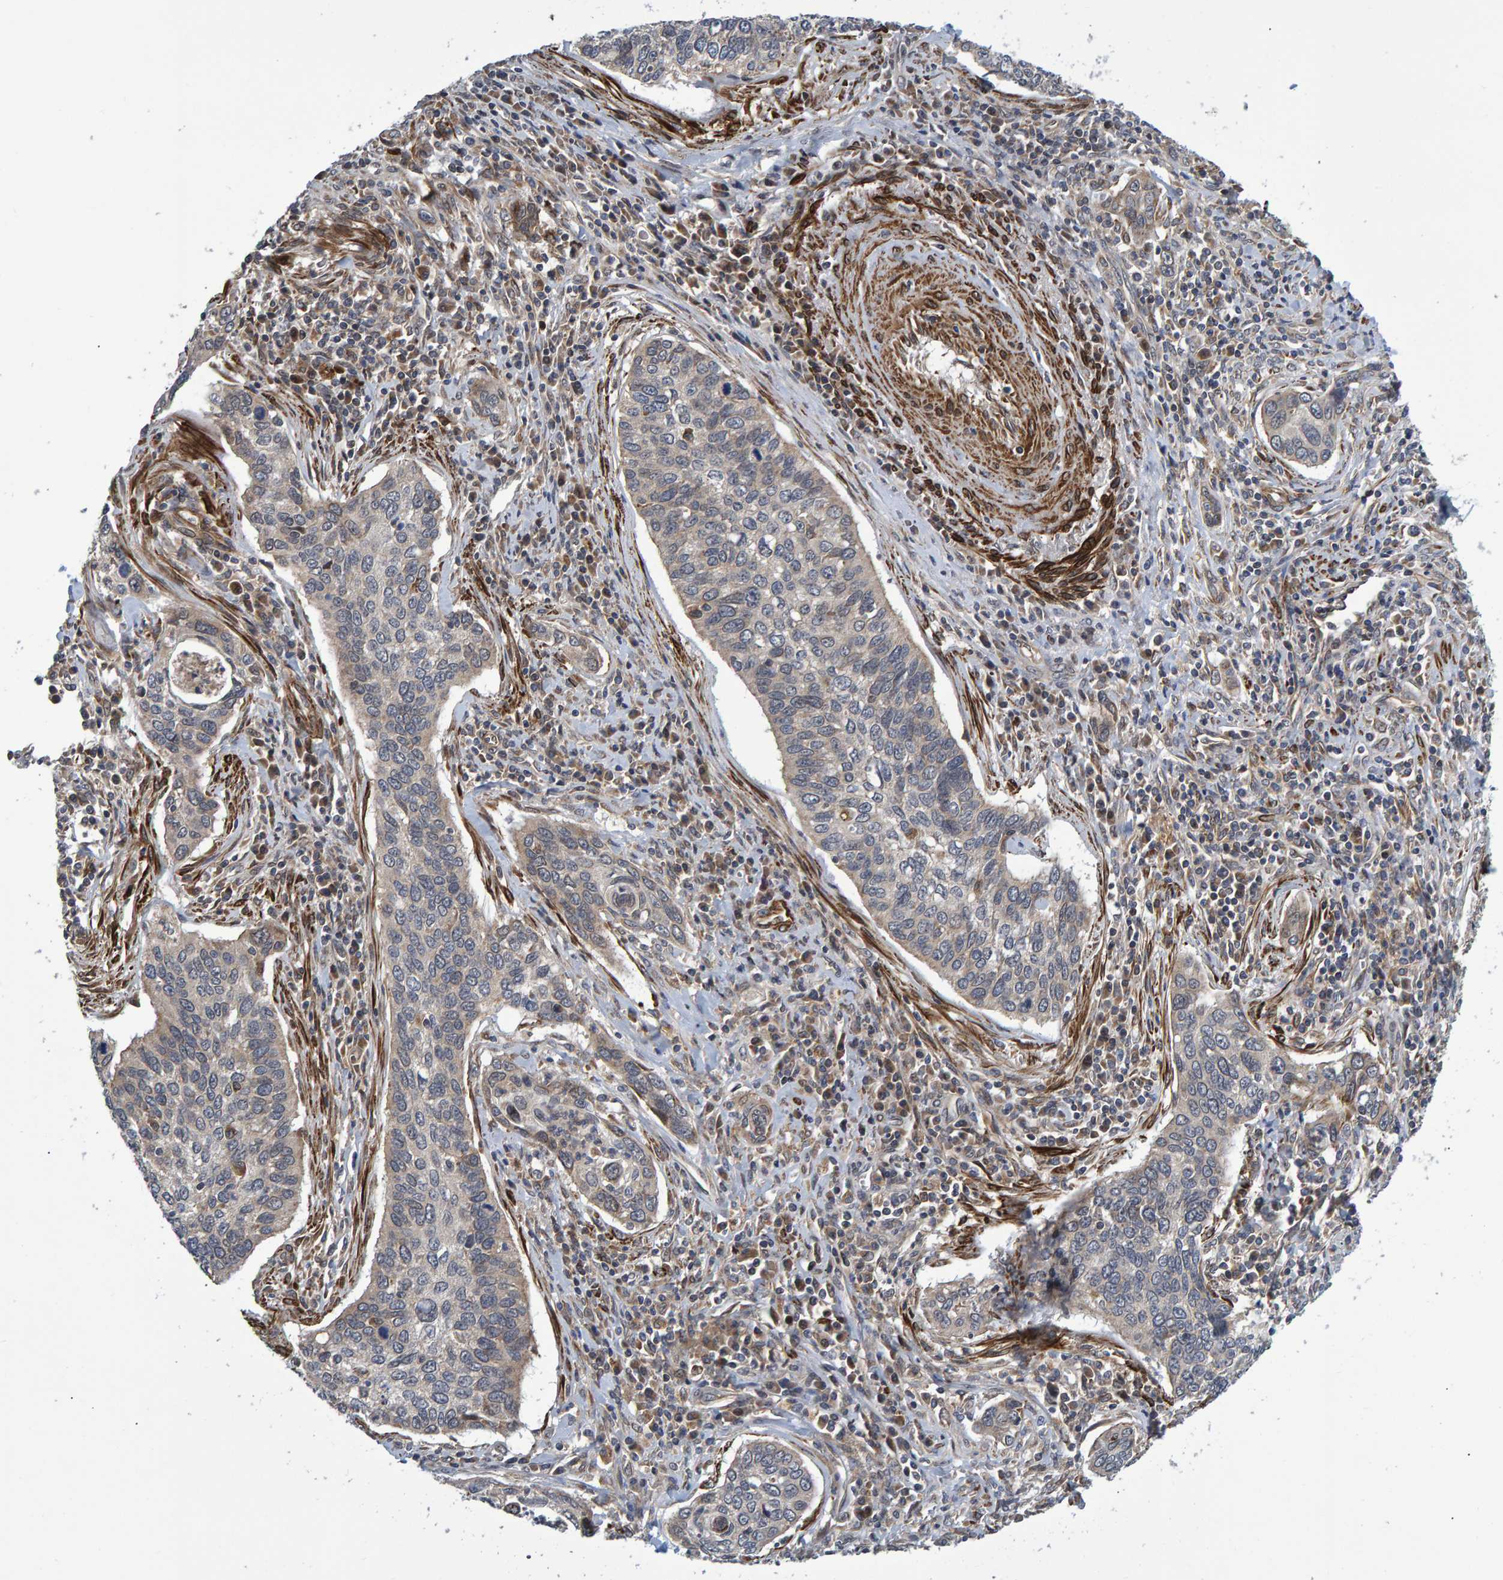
{"staining": {"intensity": "weak", "quantity": "<25%", "location": "cytoplasmic/membranous"}, "tissue": "cervical cancer", "cell_type": "Tumor cells", "image_type": "cancer", "snomed": [{"axis": "morphology", "description": "Squamous cell carcinoma, NOS"}, {"axis": "topography", "description": "Cervix"}], "caption": "Human squamous cell carcinoma (cervical) stained for a protein using immunohistochemistry displays no expression in tumor cells.", "gene": "ATP6V1H", "patient": {"sex": "female", "age": 53}}